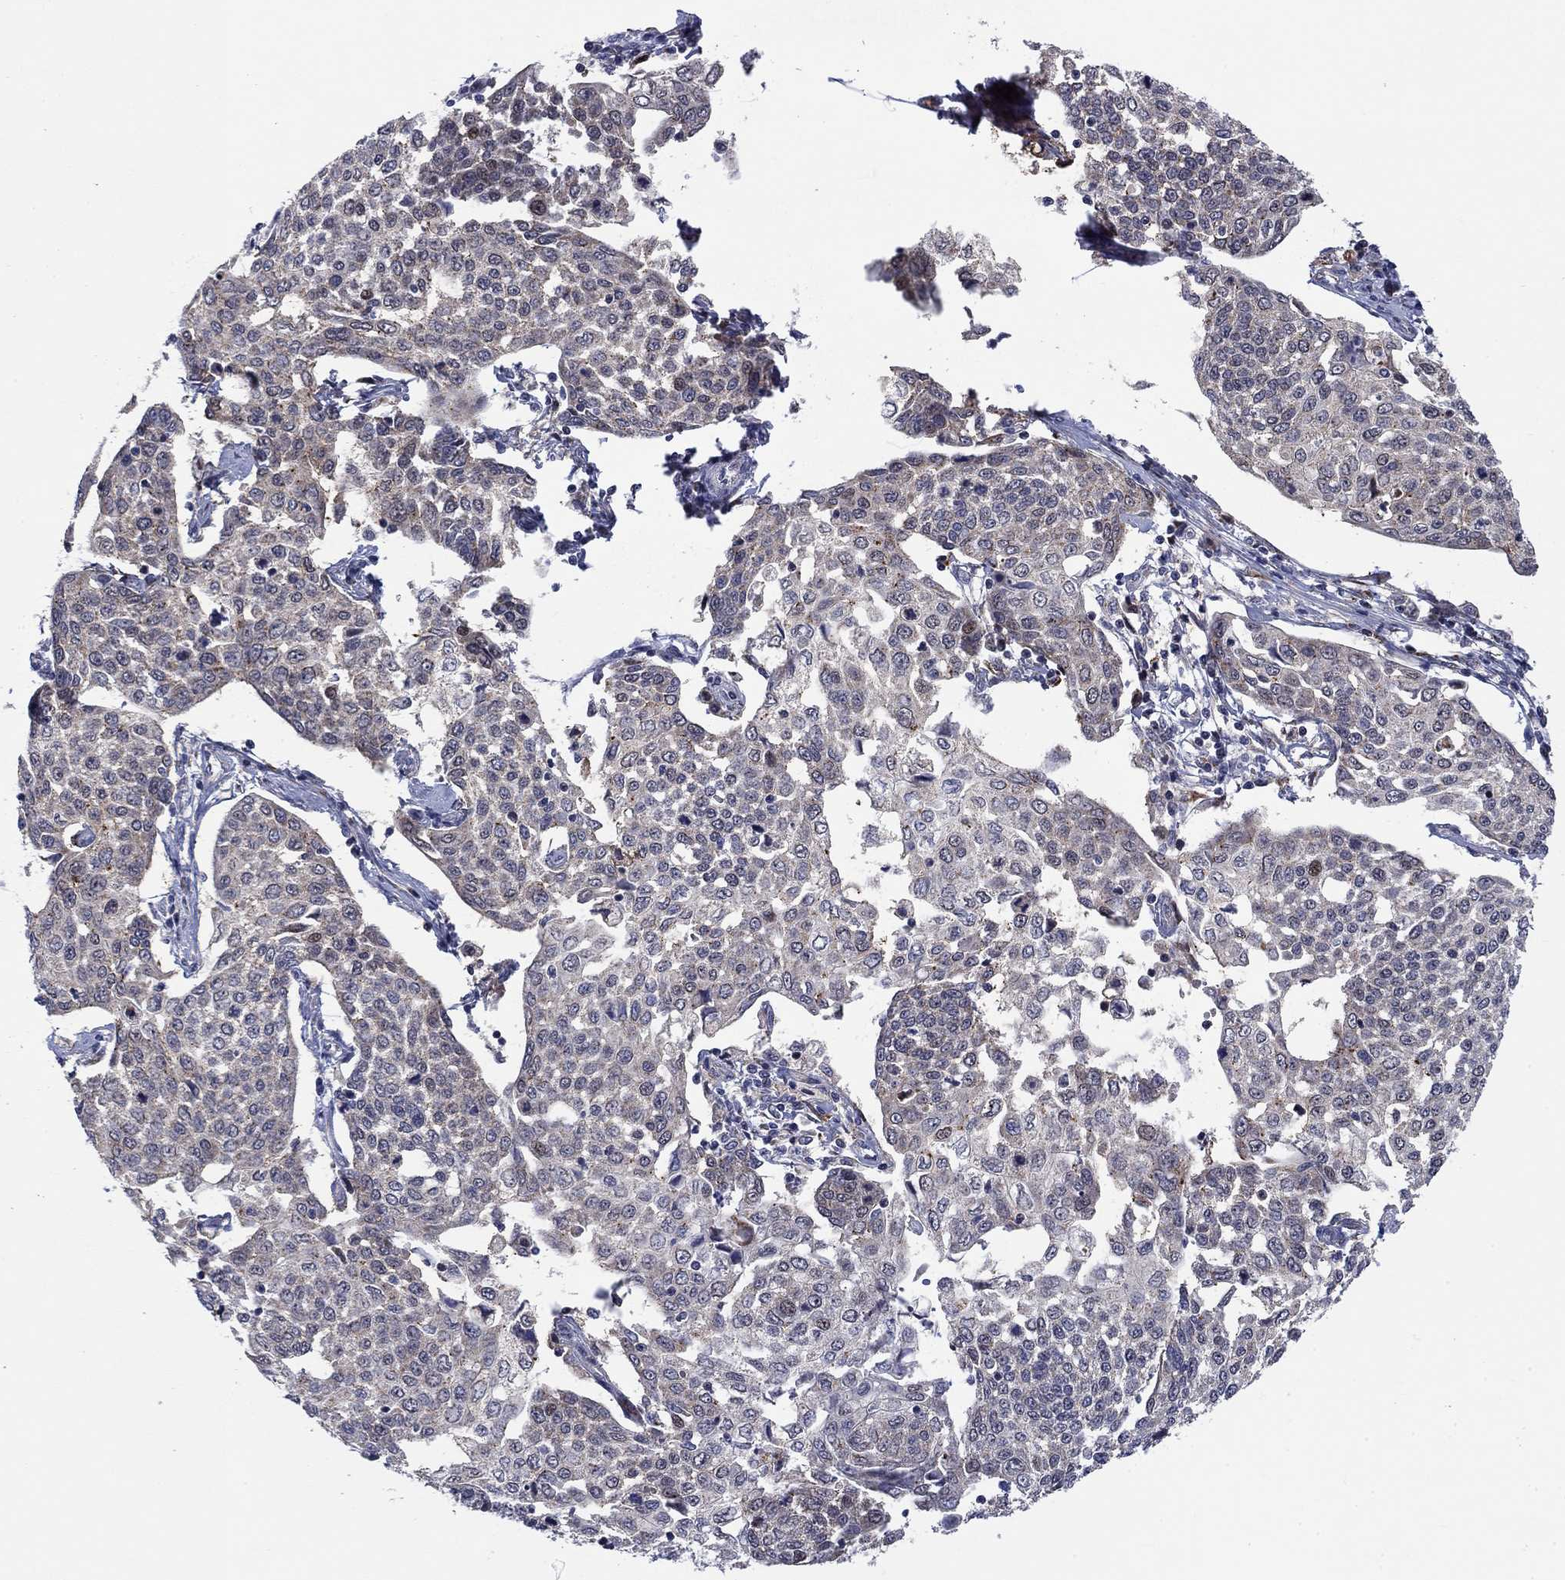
{"staining": {"intensity": "negative", "quantity": "none", "location": "none"}, "tissue": "cervical cancer", "cell_type": "Tumor cells", "image_type": "cancer", "snomed": [{"axis": "morphology", "description": "Squamous cell carcinoma, NOS"}, {"axis": "topography", "description": "Cervix"}], "caption": "An immunohistochemistry histopathology image of cervical cancer (squamous cell carcinoma) is shown. There is no staining in tumor cells of cervical cancer (squamous cell carcinoma). (DAB immunohistochemistry (IHC) visualized using brightfield microscopy, high magnification).", "gene": "SLC35F2", "patient": {"sex": "female", "age": 34}}